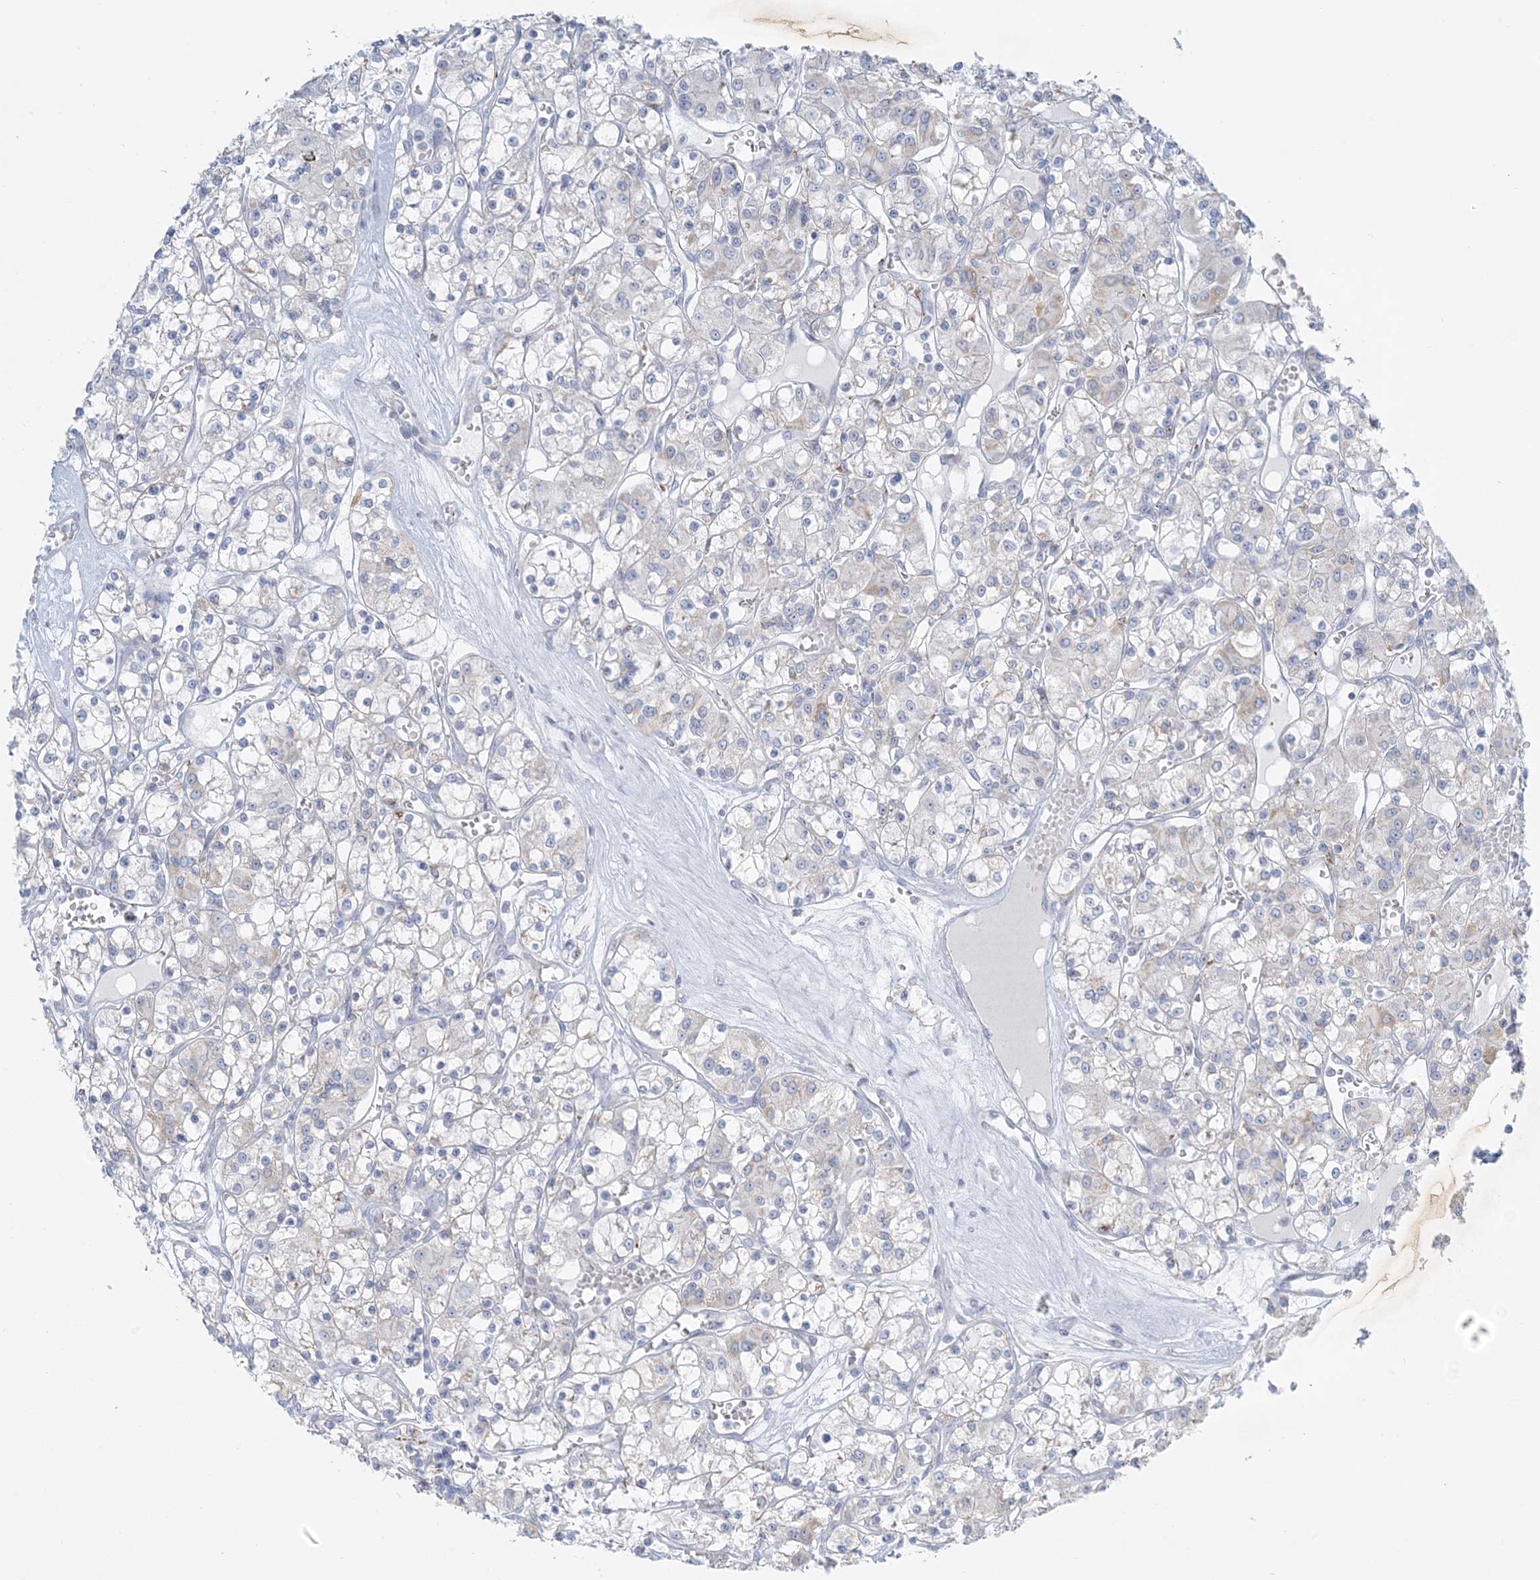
{"staining": {"intensity": "negative", "quantity": "none", "location": "none"}, "tissue": "renal cancer", "cell_type": "Tumor cells", "image_type": "cancer", "snomed": [{"axis": "morphology", "description": "Adenocarcinoma, NOS"}, {"axis": "topography", "description": "Kidney"}], "caption": "Human renal cancer (adenocarcinoma) stained for a protein using IHC exhibits no staining in tumor cells.", "gene": "ZDHHC4", "patient": {"sex": "female", "age": 59}}